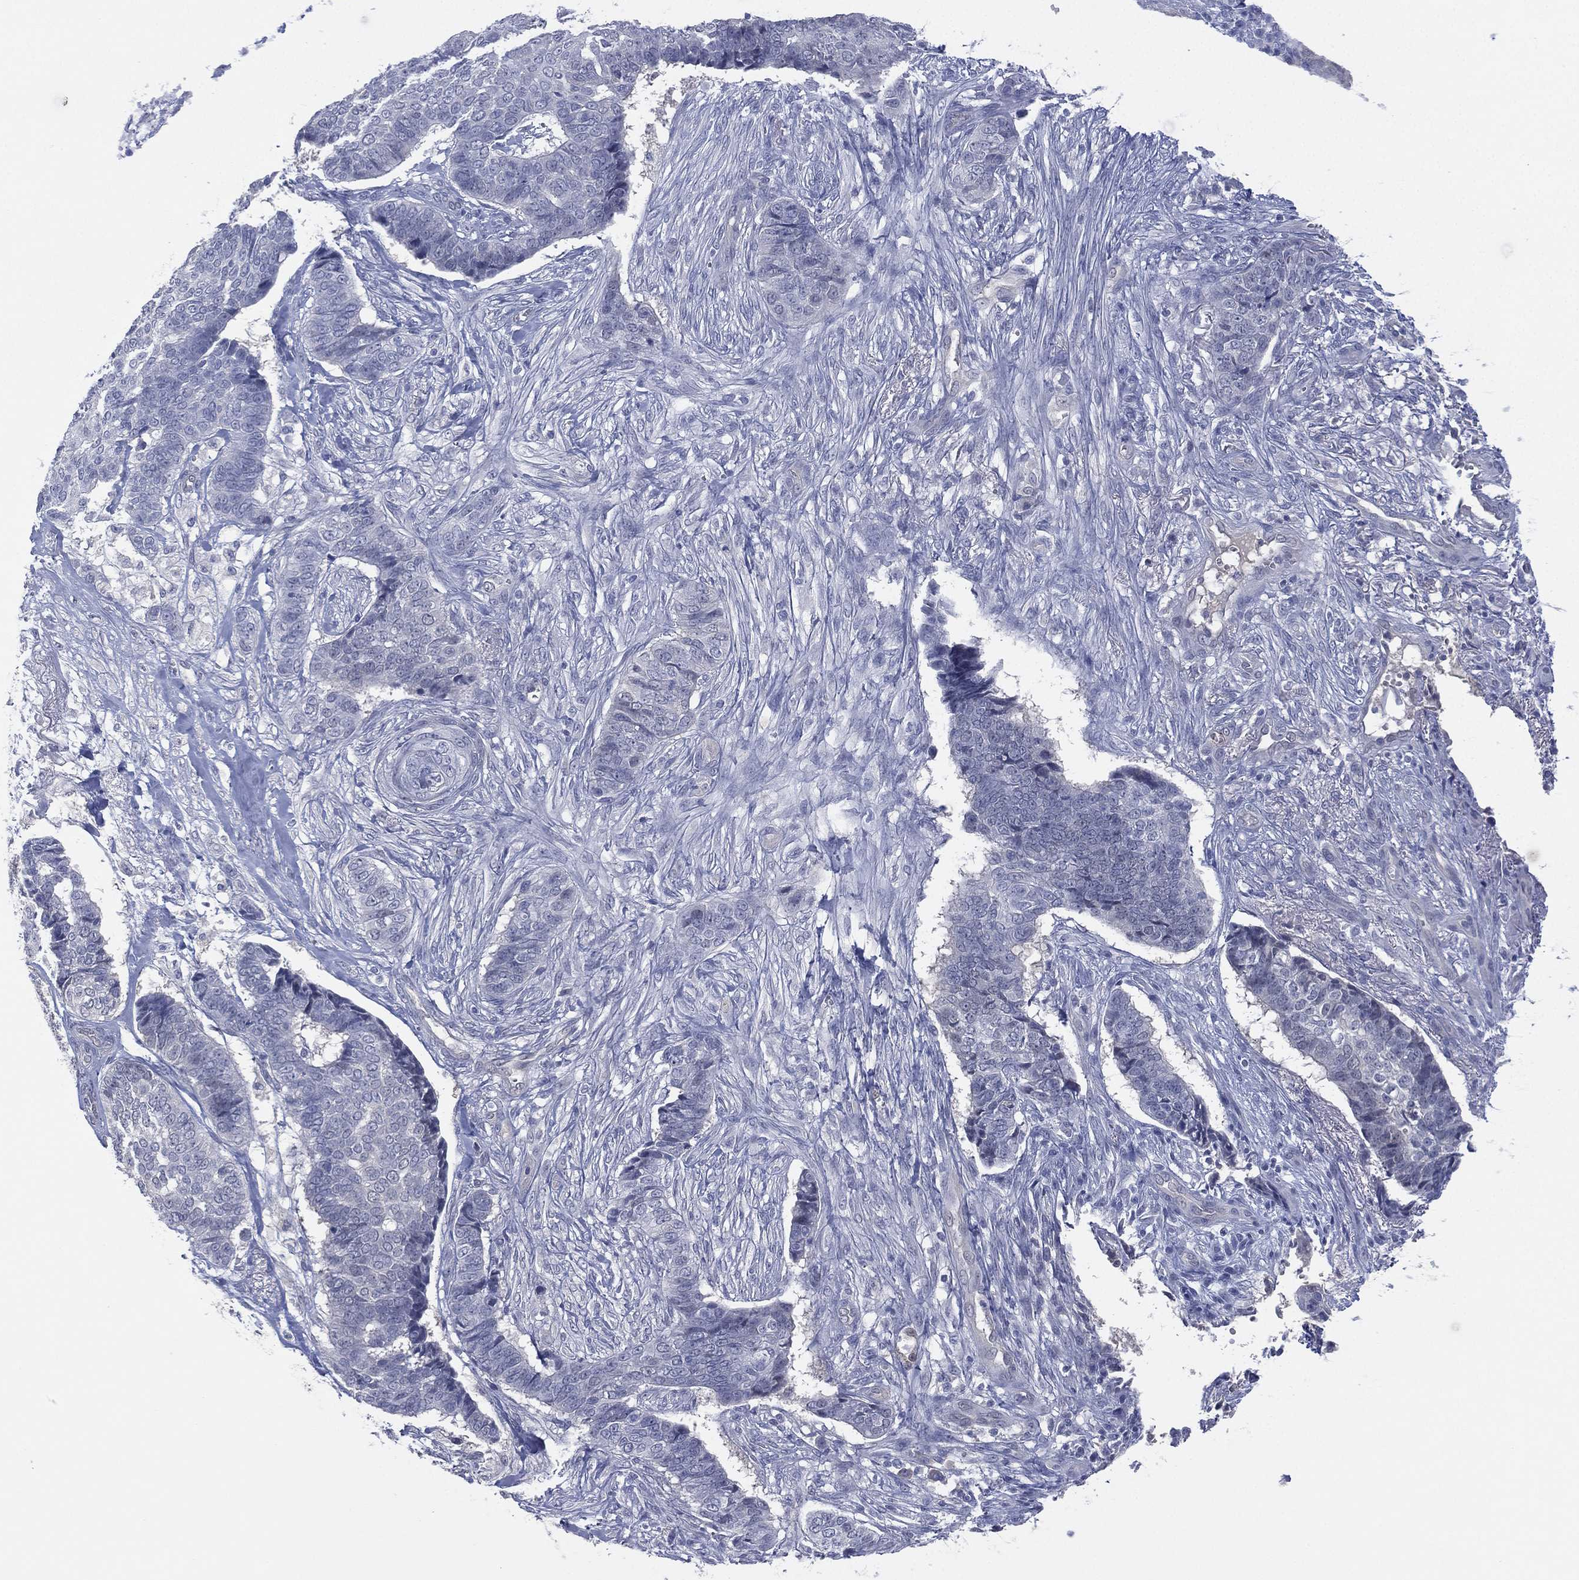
{"staining": {"intensity": "negative", "quantity": "none", "location": "none"}, "tissue": "skin cancer", "cell_type": "Tumor cells", "image_type": "cancer", "snomed": [{"axis": "morphology", "description": "Basal cell carcinoma"}, {"axis": "topography", "description": "Skin"}], "caption": "The photomicrograph exhibits no significant positivity in tumor cells of skin basal cell carcinoma.", "gene": "DDAH1", "patient": {"sex": "male", "age": 86}}